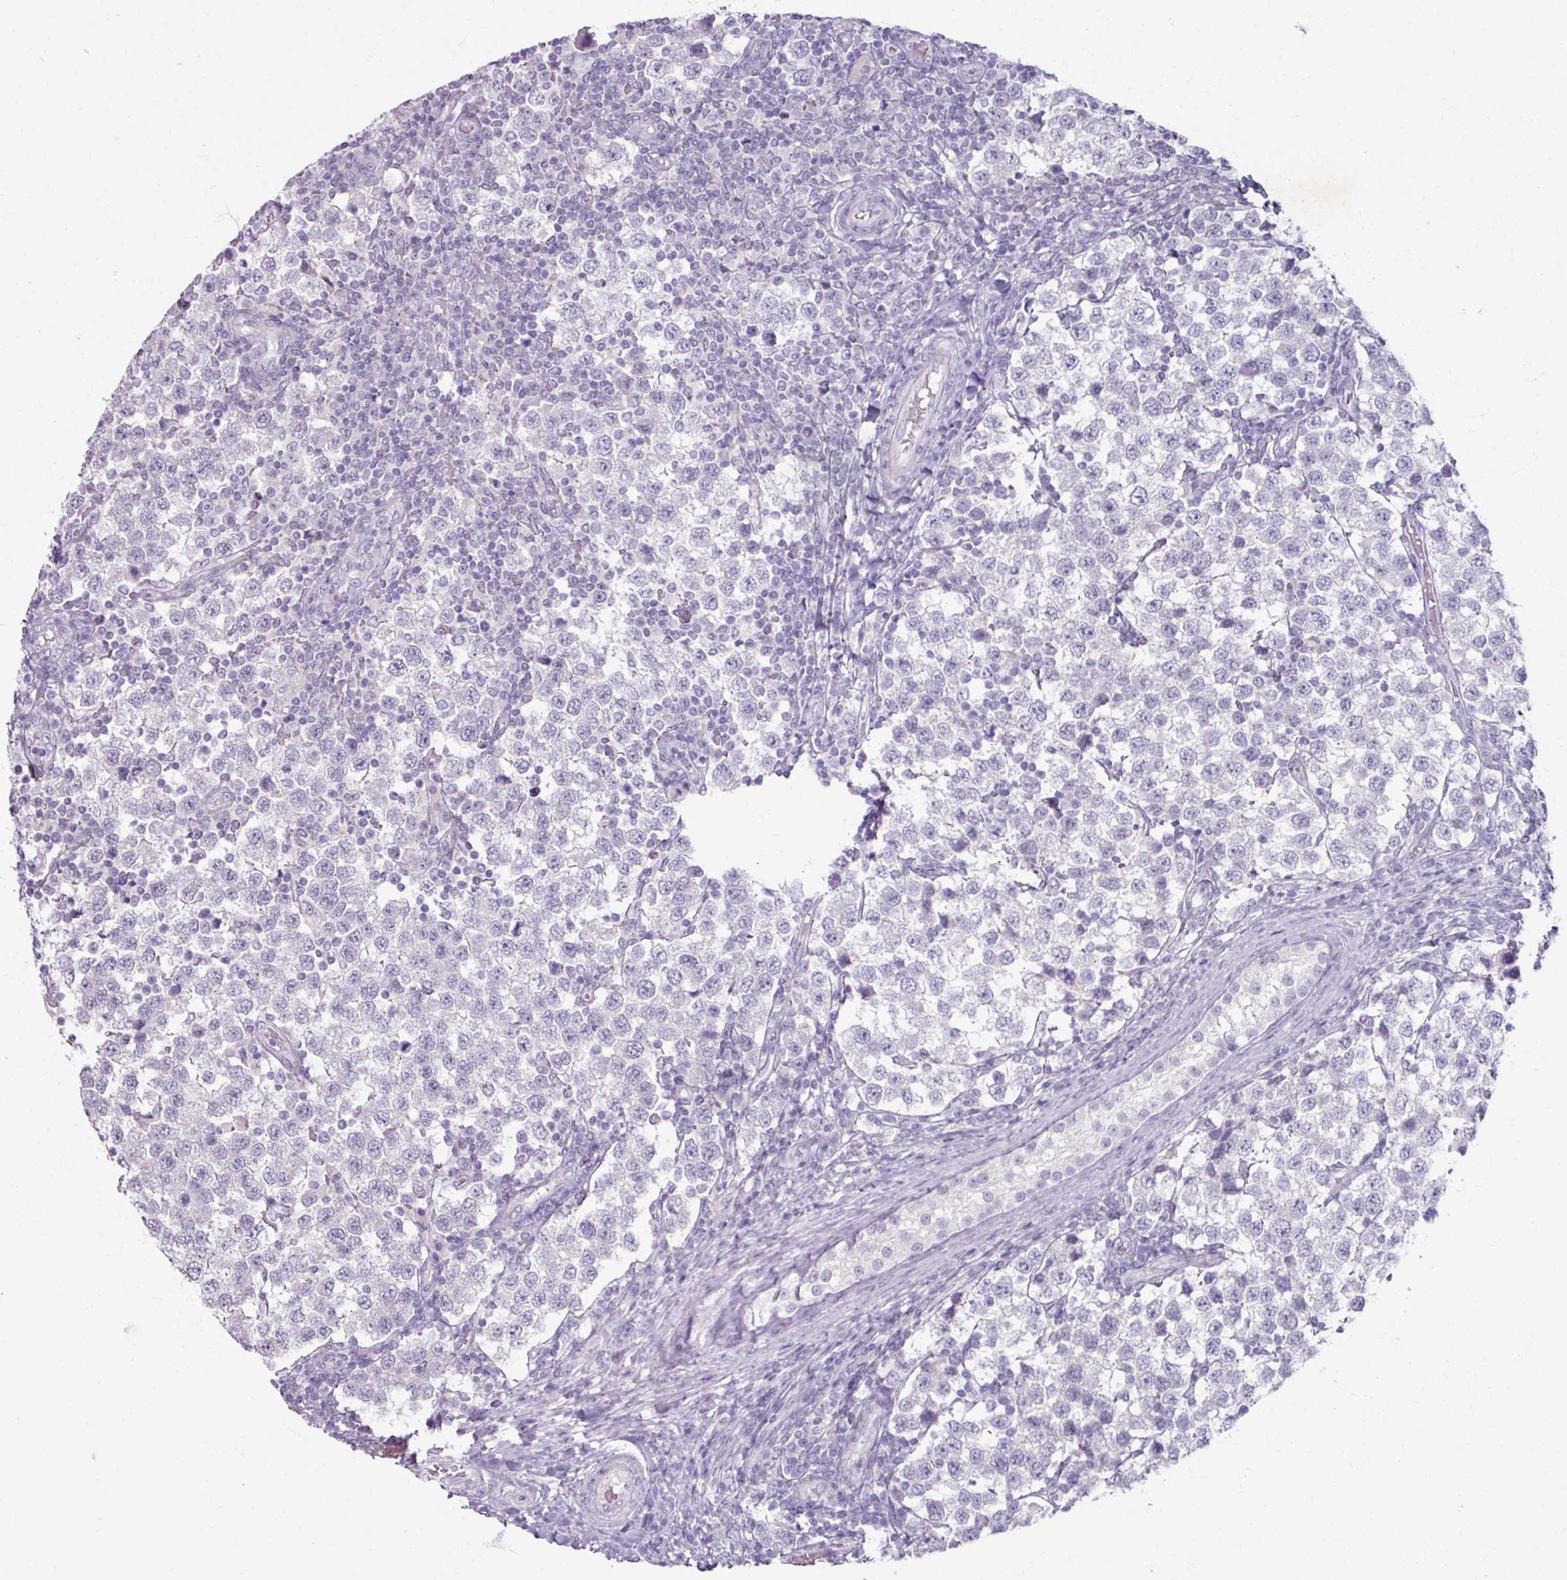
{"staining": {"intensity": "negative", "quantity": "none", "location": "none"}, "tissue": "testis cancer", "cell_type": "Tumor cells", "image_type": "cancer", "snomed": [{"axis": "morphology", "description": "Seminoma, NOS"}, {"axis": "topography", "description": "Testis"}], "caption": "Tumor cells are negative for protein expression in human testis cancer. (DAB (3,3'-diaminobenzidine) IHC with hematoxylin counter stain).", "gene": "SLC27A5", "patient": {"sex": "male", "age": 34}}